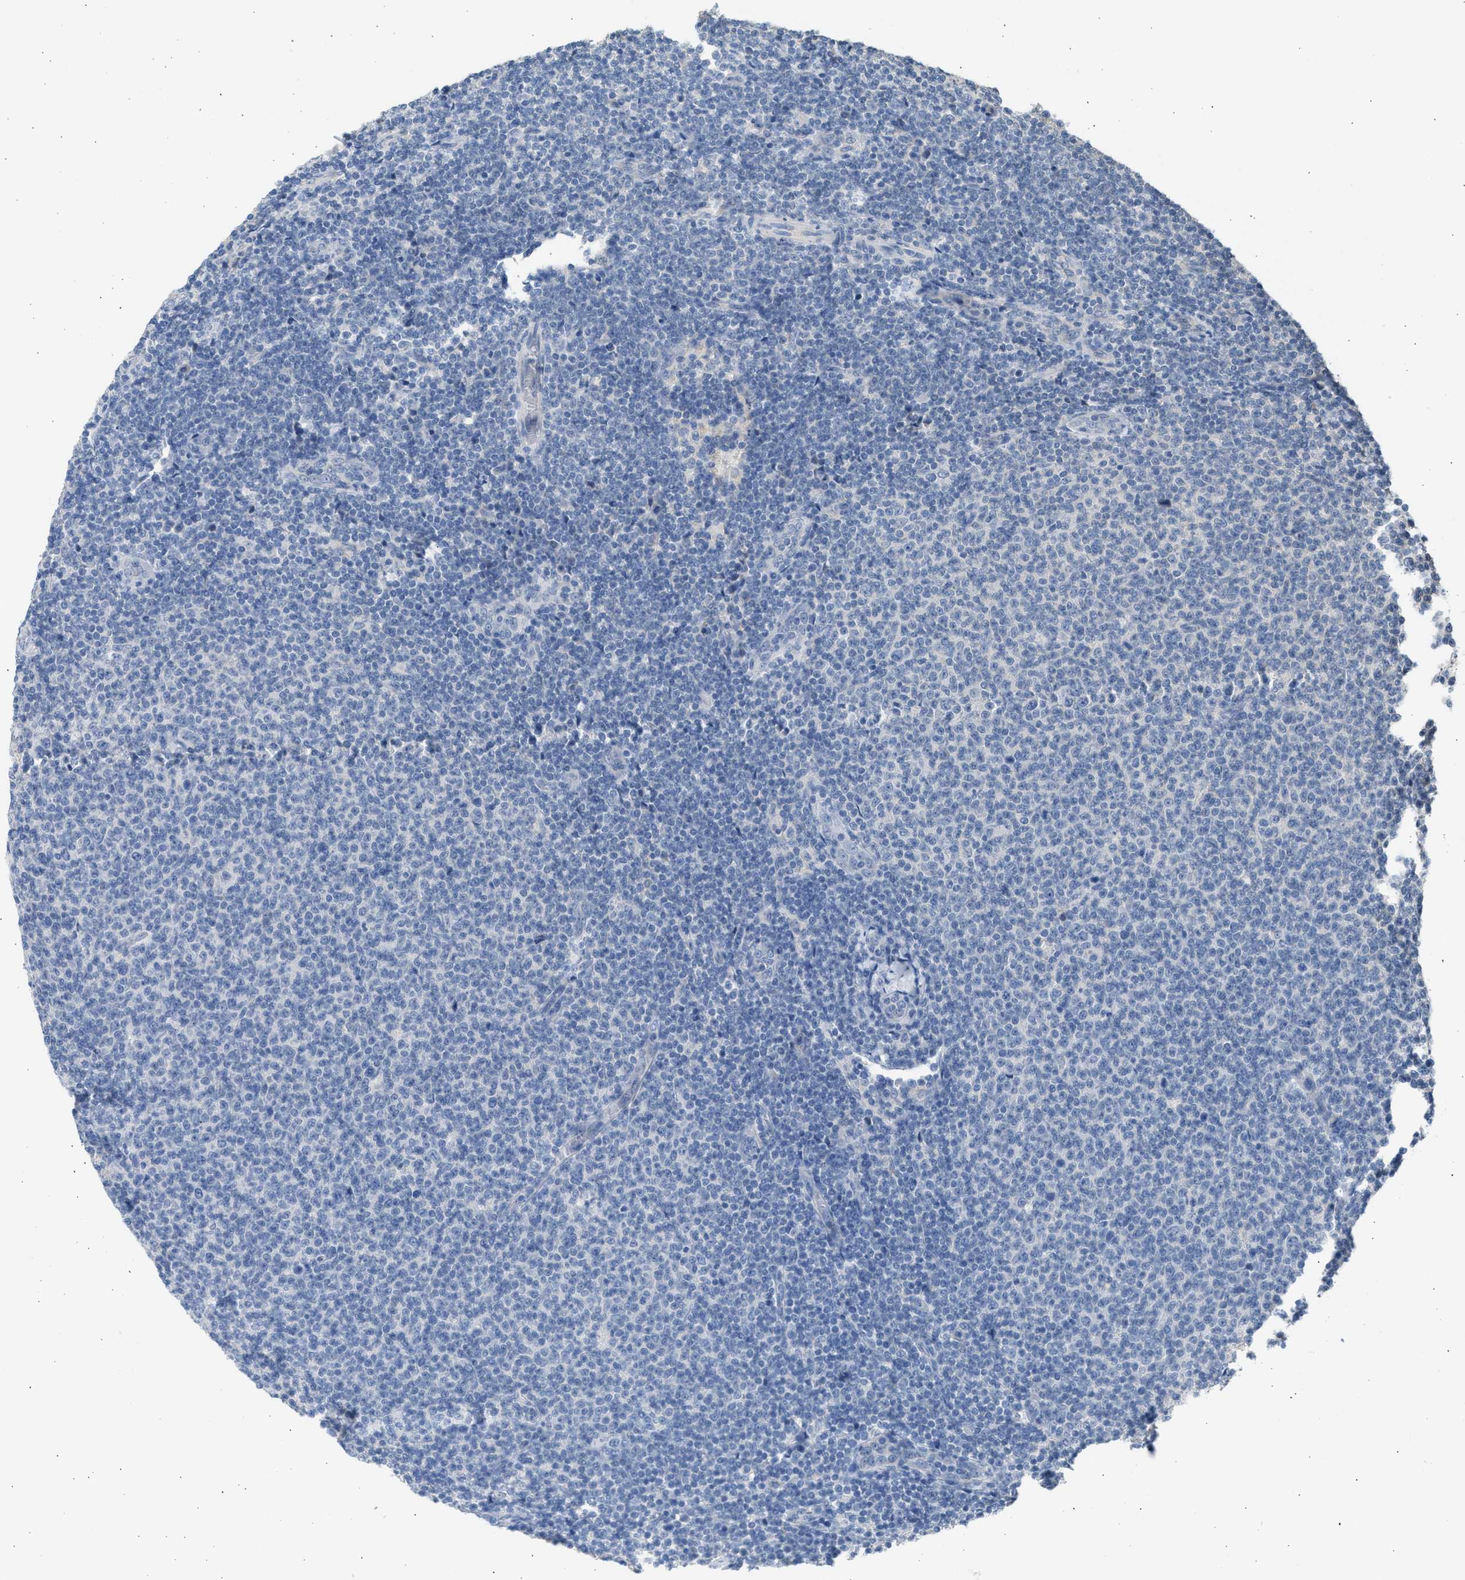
{"staining": {"intensity": "negative", "quantity": "none", "location": "none"}, "tissue": "lymphoma", "cell_type": "Tumor cells", "image_type": "cancer", "snomed": [{"axis": "morphology", "description": "Malignant lymphoma, non-Hodgkin's type, Low grade"}, {"axis": "topography", "description": "Lymph node"}], "caption": "Lymphoma was stained to show a protein in brown. There is no significant staining in tumor cells.", "gene": "SULT2A1", "patient": {"sex": "male", "age": 66}}